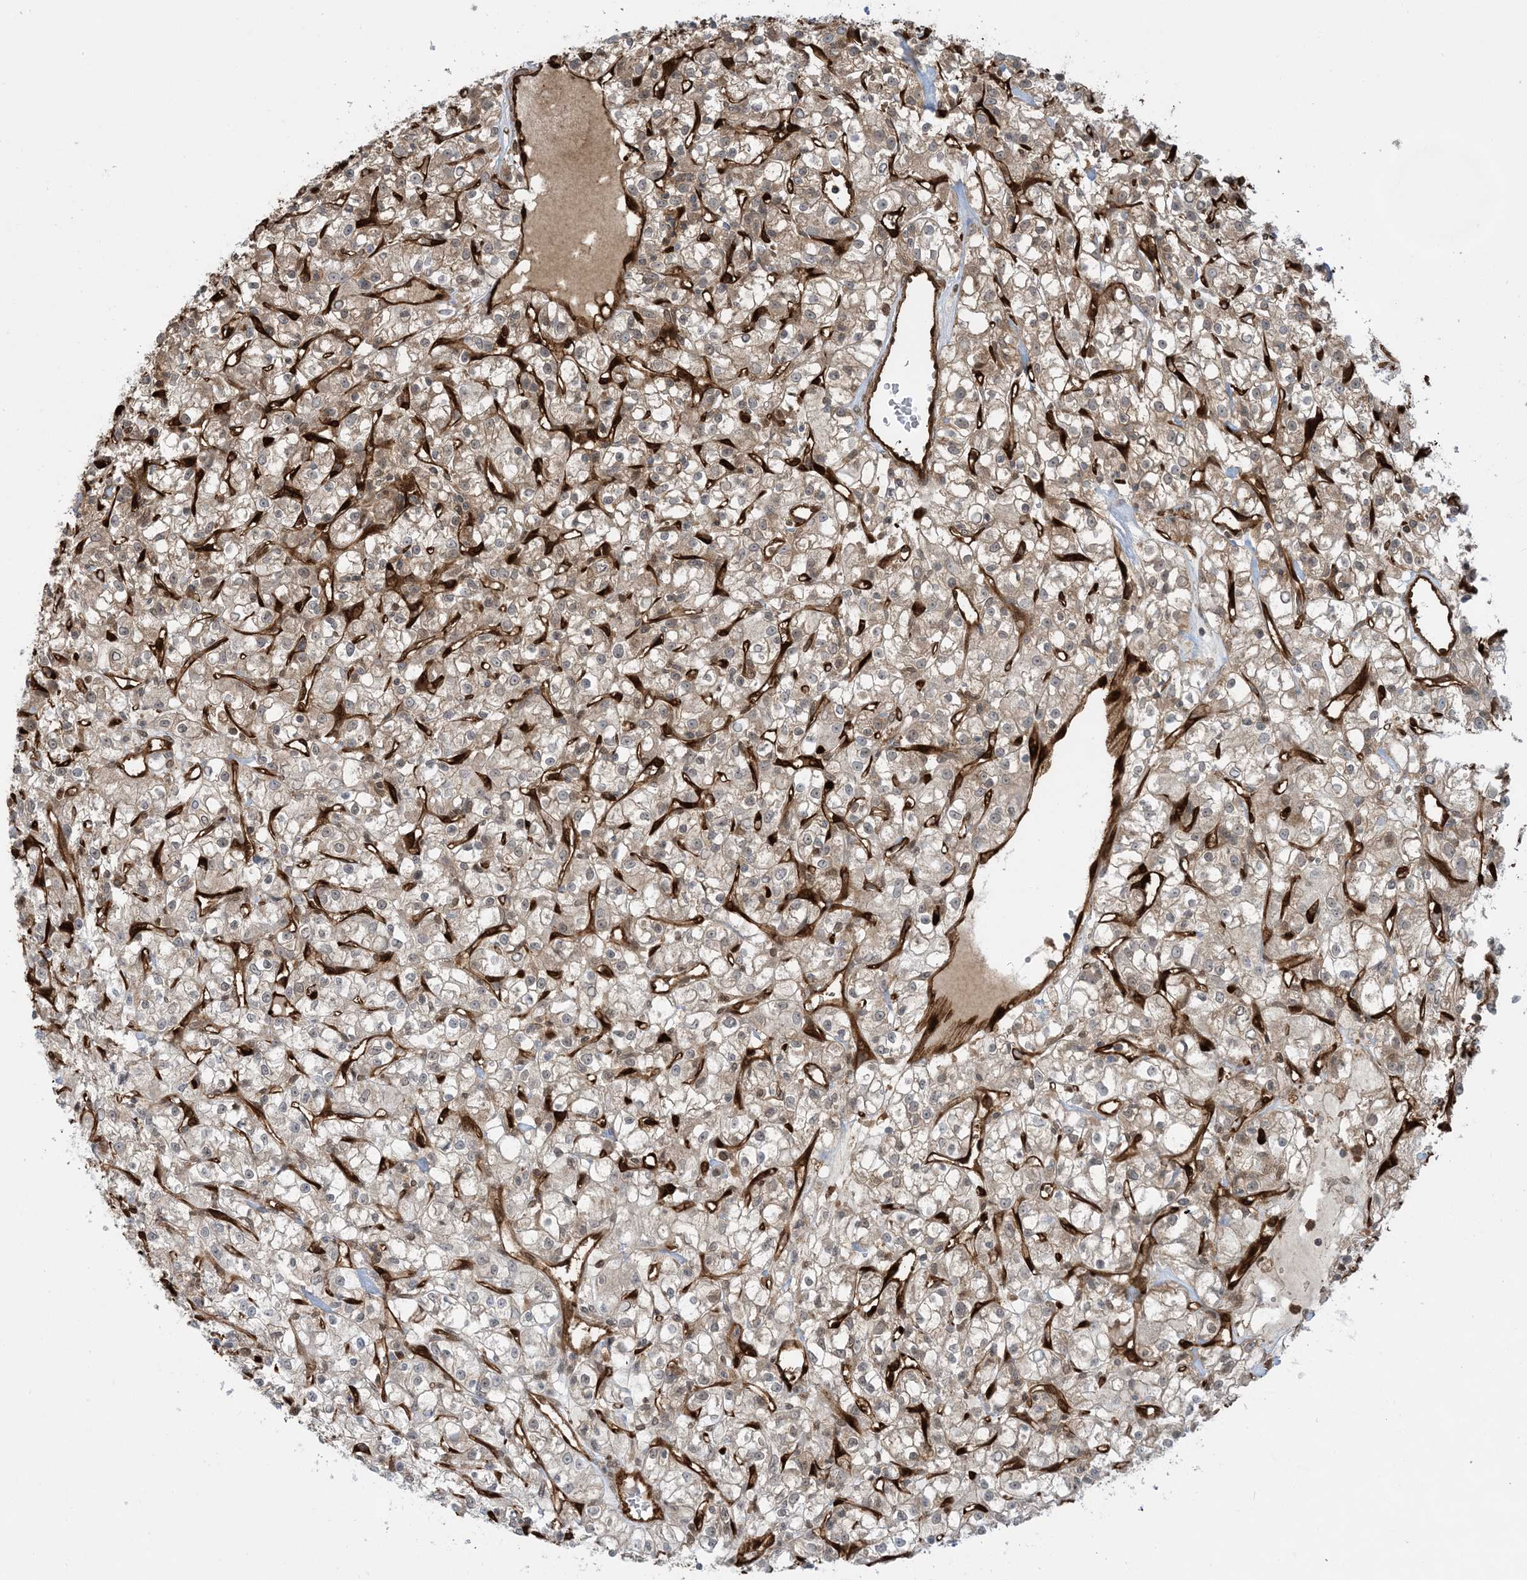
{"staining": {"intensity": "moderate", "quantity": "25%-75%", "location": "cytoplasmic/membranous"}, "tissue": "renal cancer", "cell_type": "Tumor cells", "image_type": "cancer", "snomed": [{"axis": "morphology", "description": "Adenocarcinoma, NOS"}, {"axis": "topography", "description": "Kidney"}], "caption": "Renal cancer stained with a brown dye exhibits moderate cytoplasmic/membranous positive positivity in about 25%-75% of tumor cells.", "gene": "PPM1F", "patient": {"sex": "female", "age": 59}}